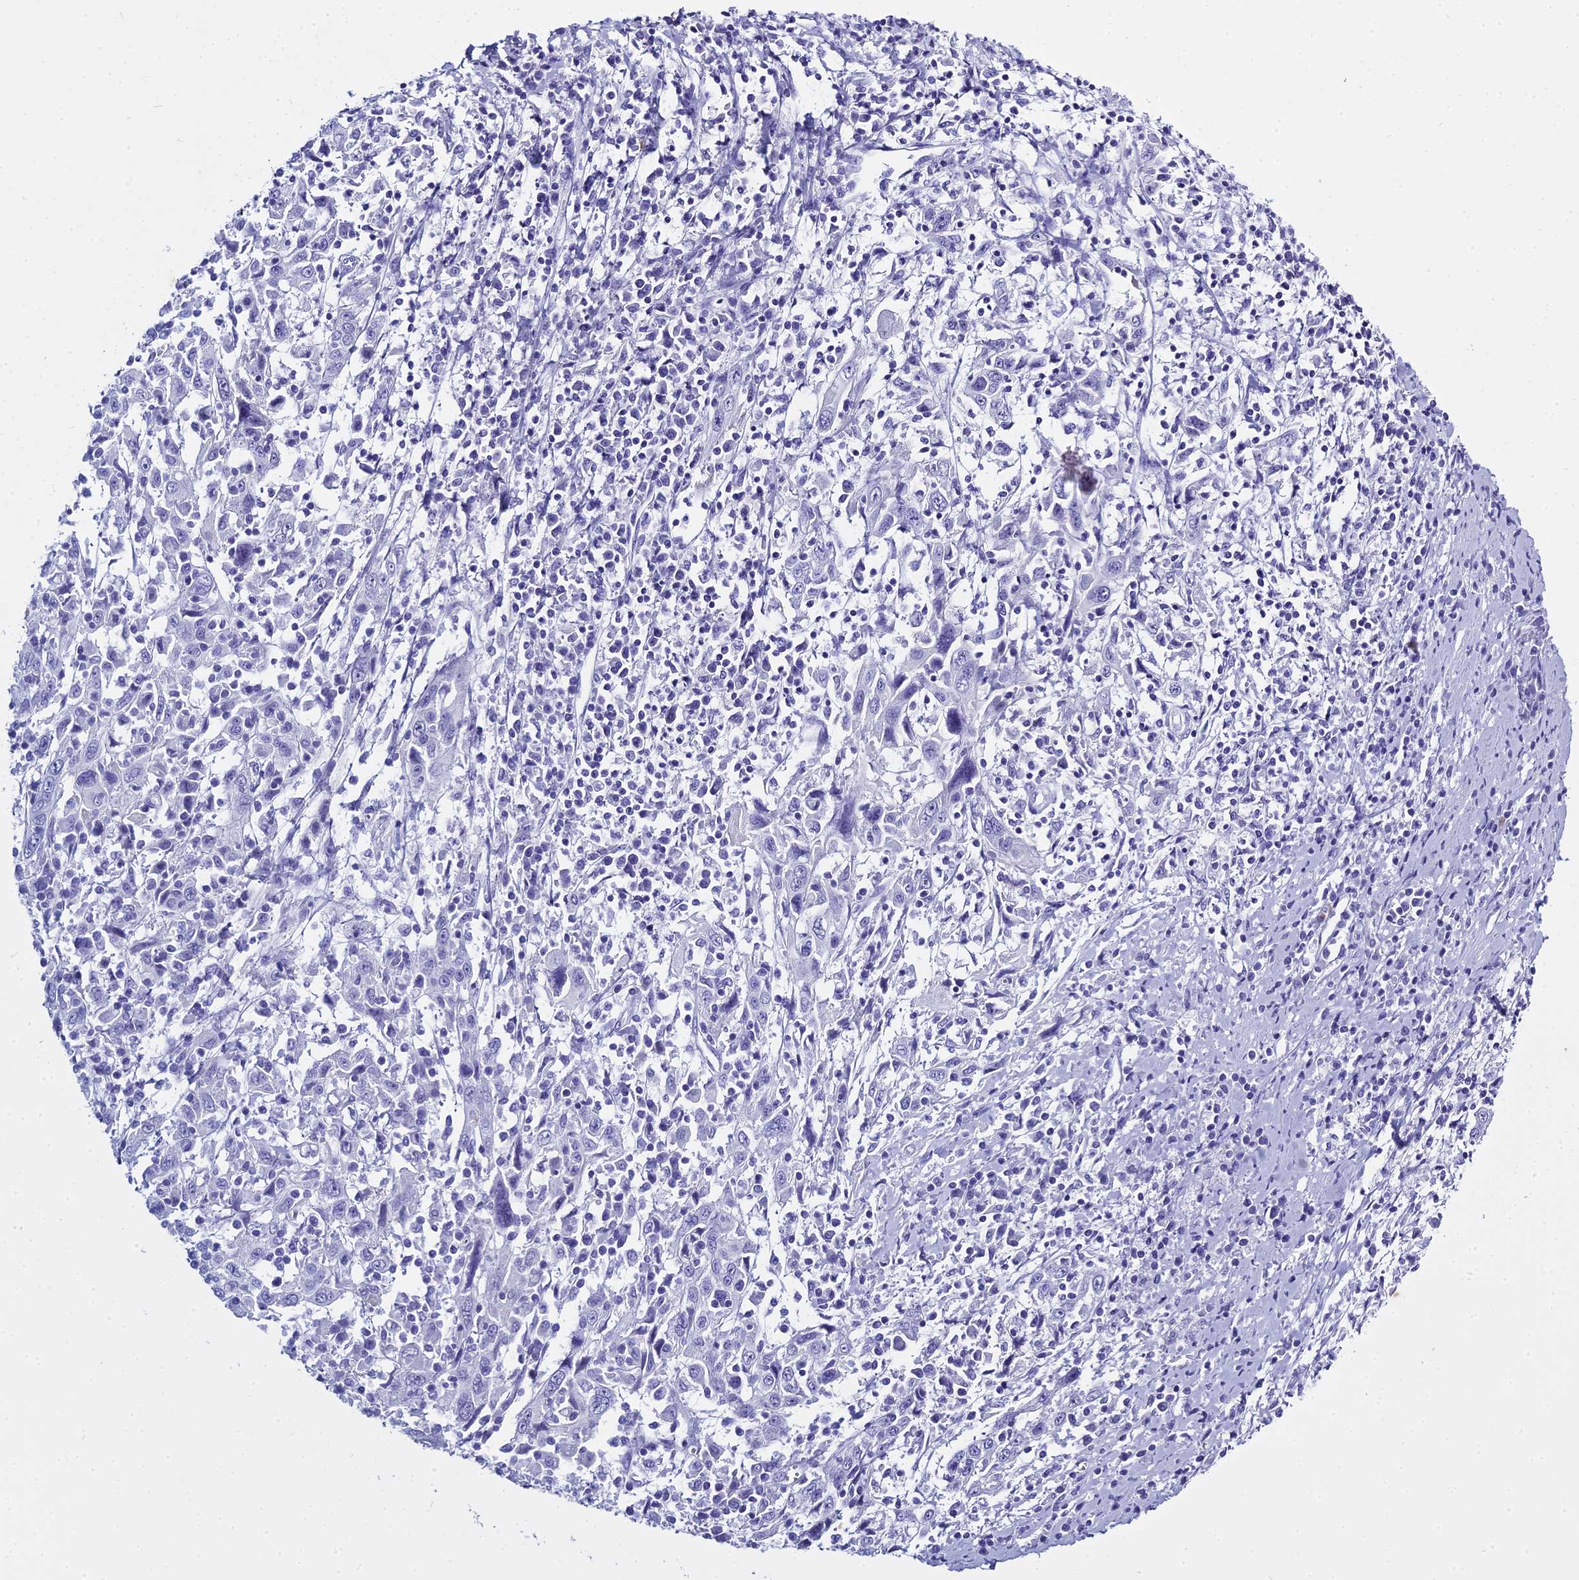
{"staining": {"intensity": "negative", "quantity": "none", "location": "none"}, "tissue": "cervical cancer", "cell_type": "Tumor cells", "image_type": "cancer", "snomed": [{"axis": "morphology", "description": "Squamous cell carcinoma, NOS"}, {"axis": "topography", "description": "Cervix"}], "caption": "Immunohistochemistry image of neoplastic tissue: human cervical squamous cell carcinoma stained with DAB displays no significant protein positivity in tumor cells.", "gene": "HMGB4", "patient": {"sex": "female", "age": 46}}